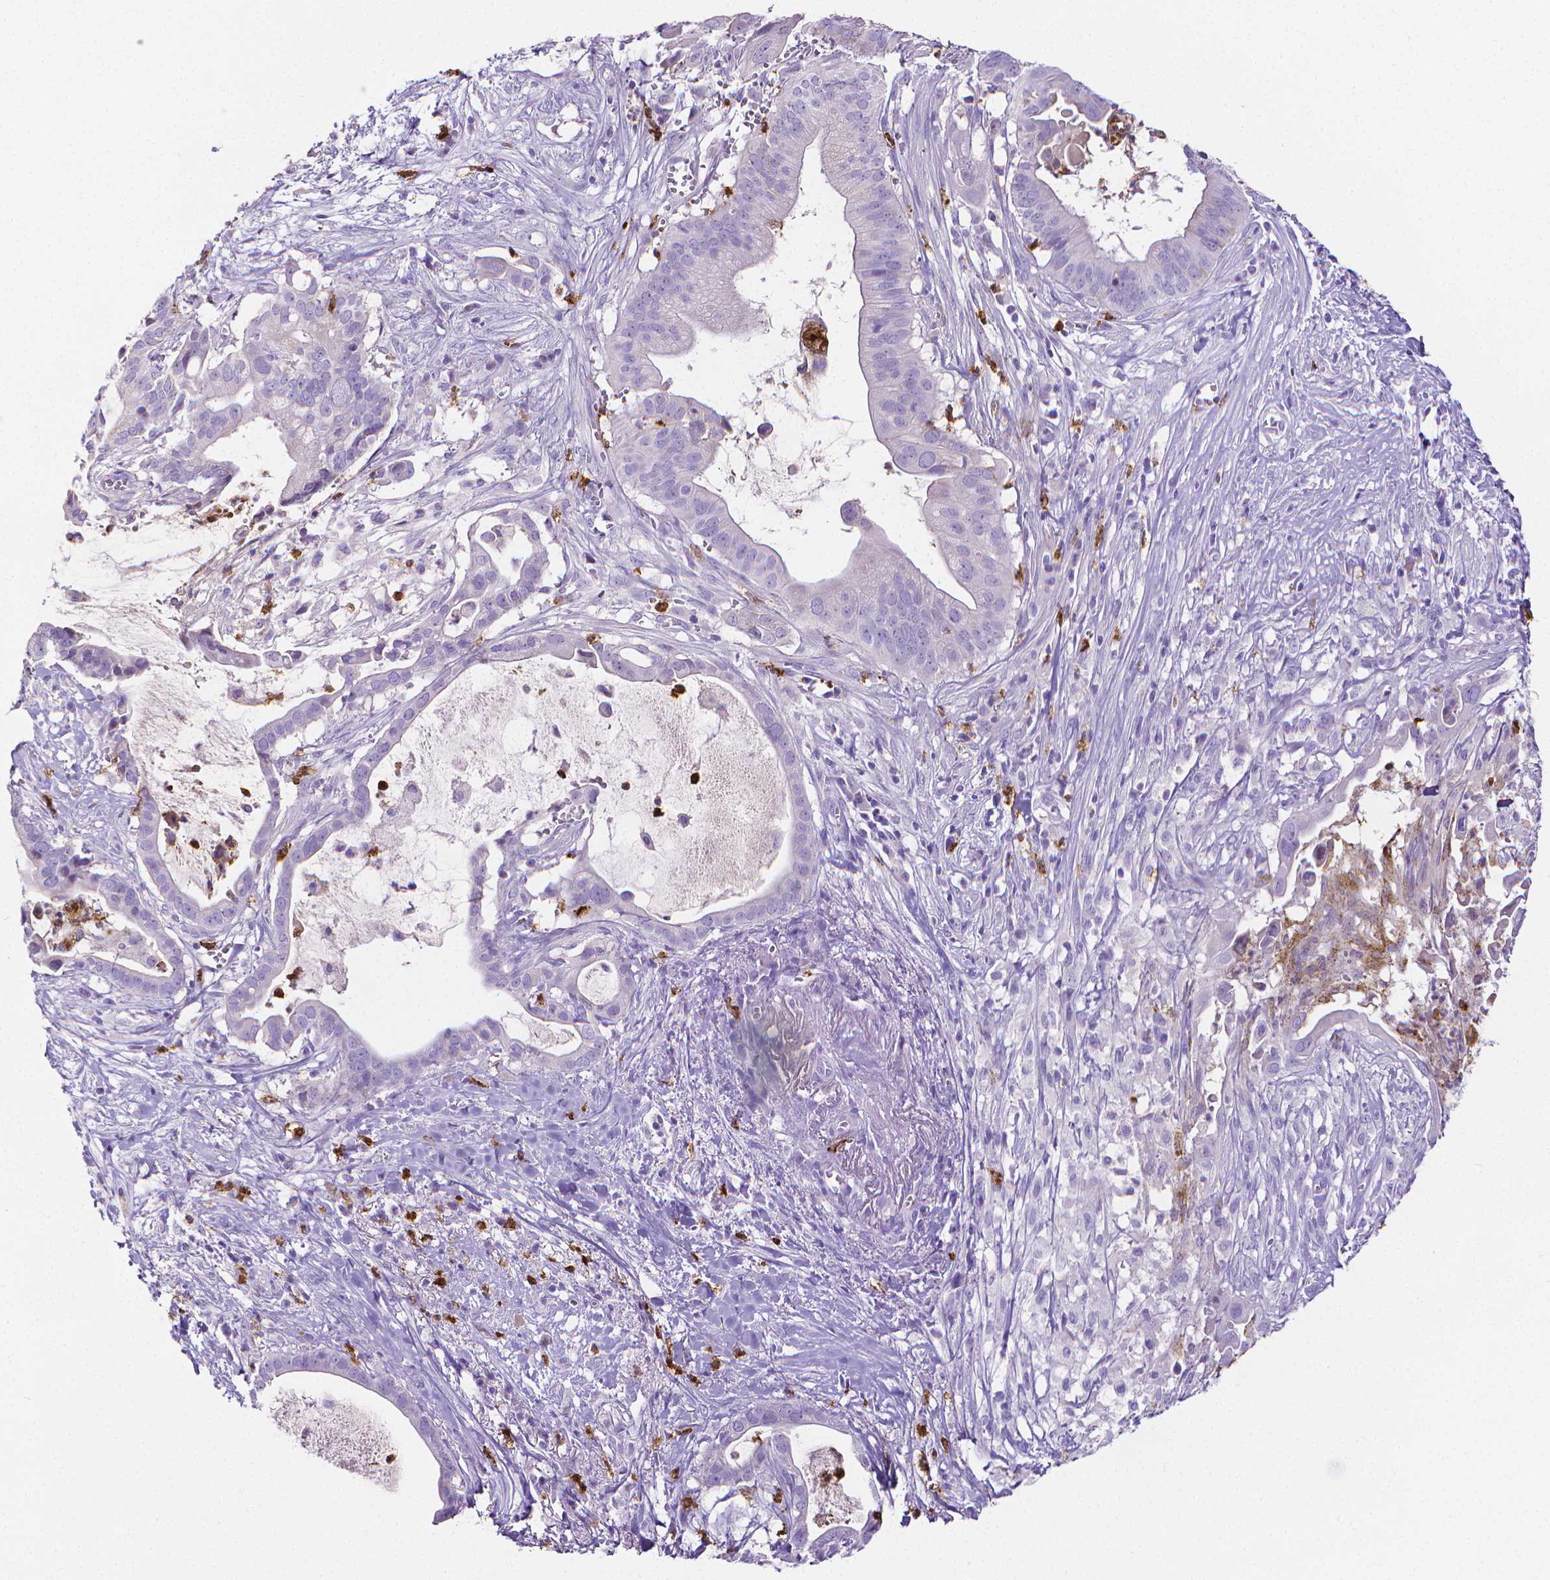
{"staining": {"intensity": "negative", "quantity": "none", "location": "none"}, "tissue": "pancreatic cancer", "cell_type": "Tumor cells", "image_type": "cancer", "snomed": [{"axis": "morphology", "description": "Adenocarcinoma, NOS"}, {"axis": "topography", "description": "Pancreas"}], "caption": "IHC photomicrograph of neoplastic tissue: adenocarcinoma (pancreatic) stained with DAB reveals no significant protein expression in tumor cells.", "gene": "MMP9", "patient": {"sex": "male", "age": 61}}